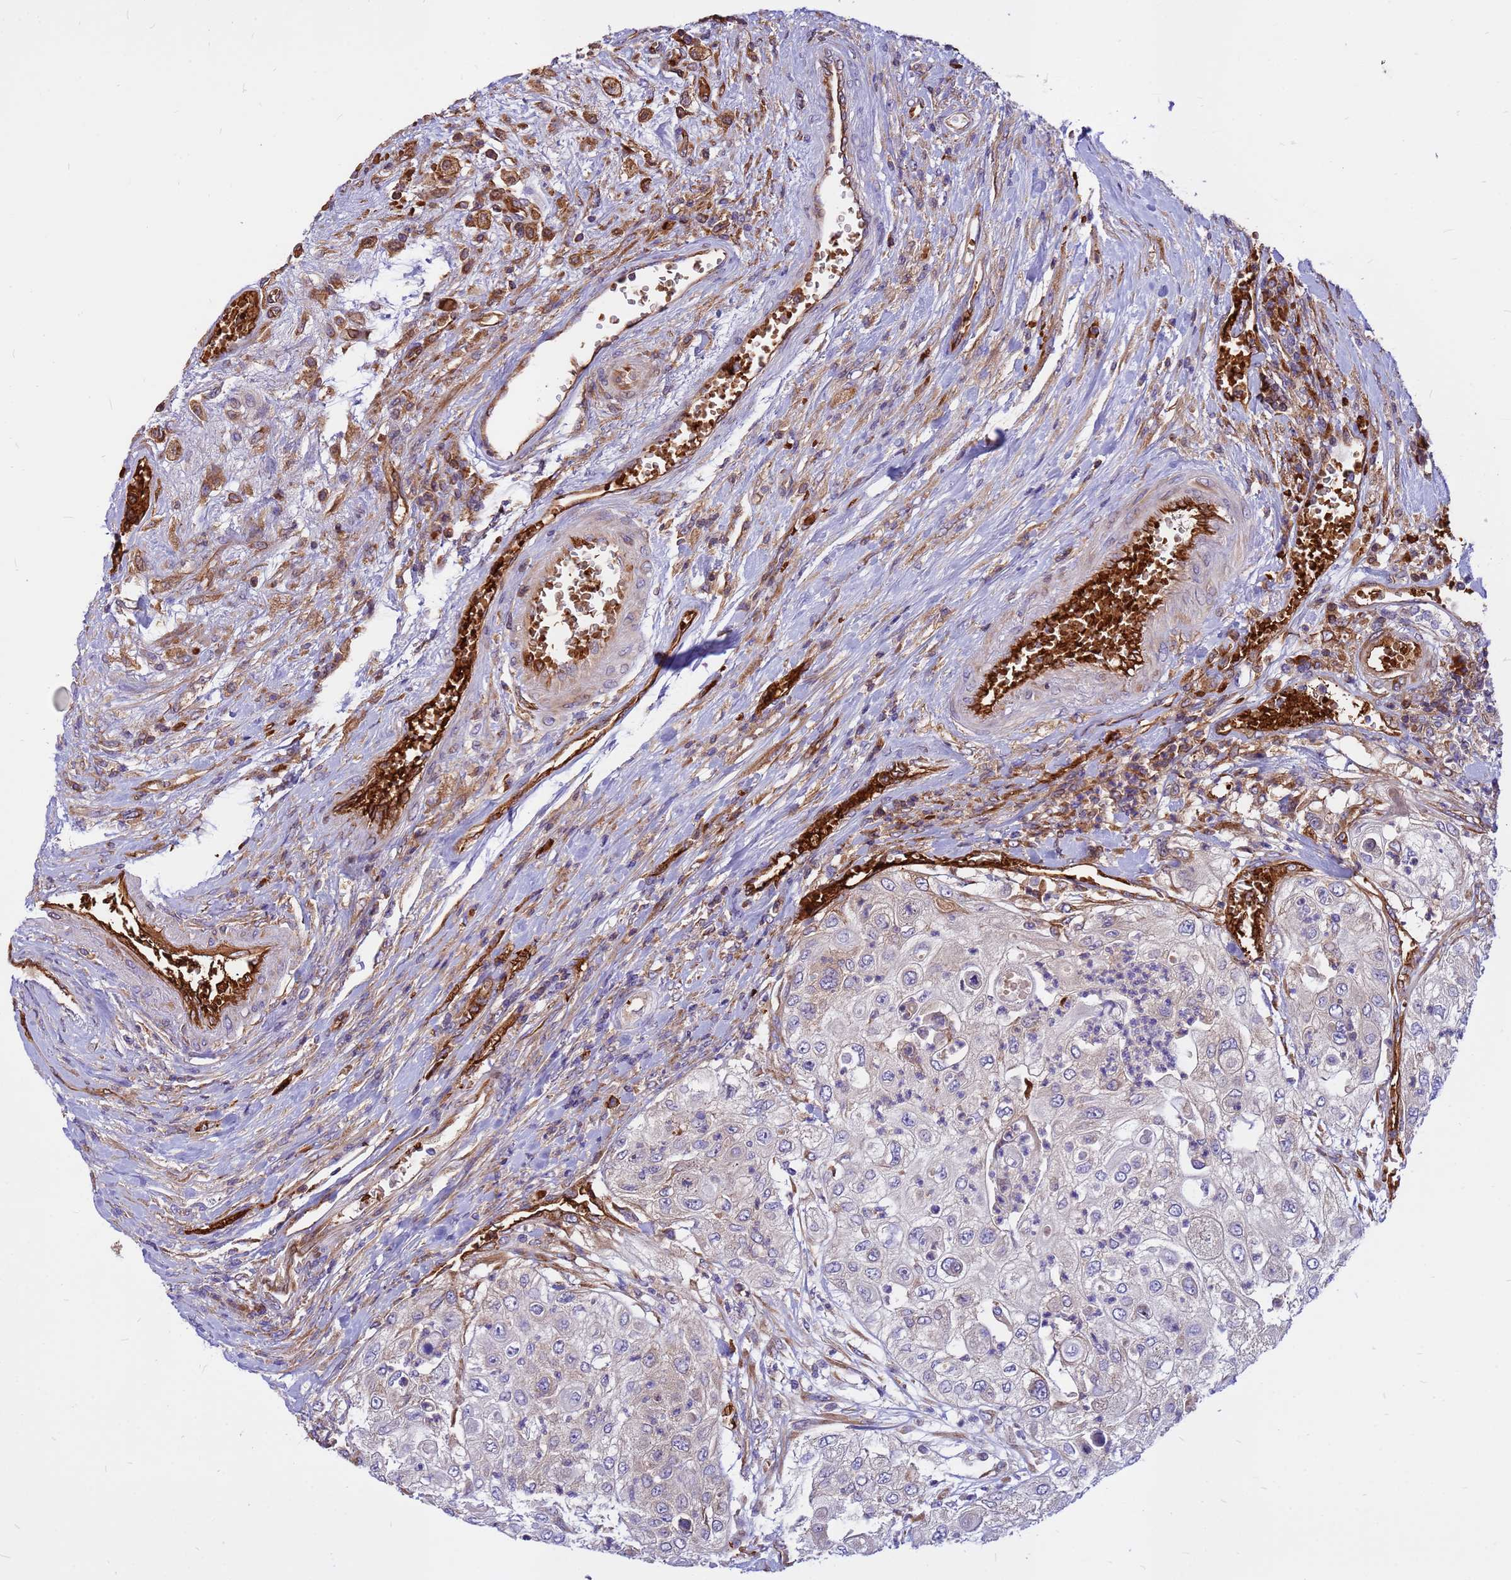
{"staining": {"intensity": "negative", "quantity": "none", "location": "none"}, "tissue": "urothelial cancer", "cell_type": "Tumor cells", "image_type": "cancer", "snomed": [{"axis": "morphology", "description": "Urothelial carcinoma, High grade"}, {"axis": "topography", "description": "Urinary bladder"}], "caption": "Immunohistochemical staining of urothelial cancer demonstrates no significant positivity in tumor cells.", "gene": "ZNF669", "patient": {"sex": "female", "age": 79}}